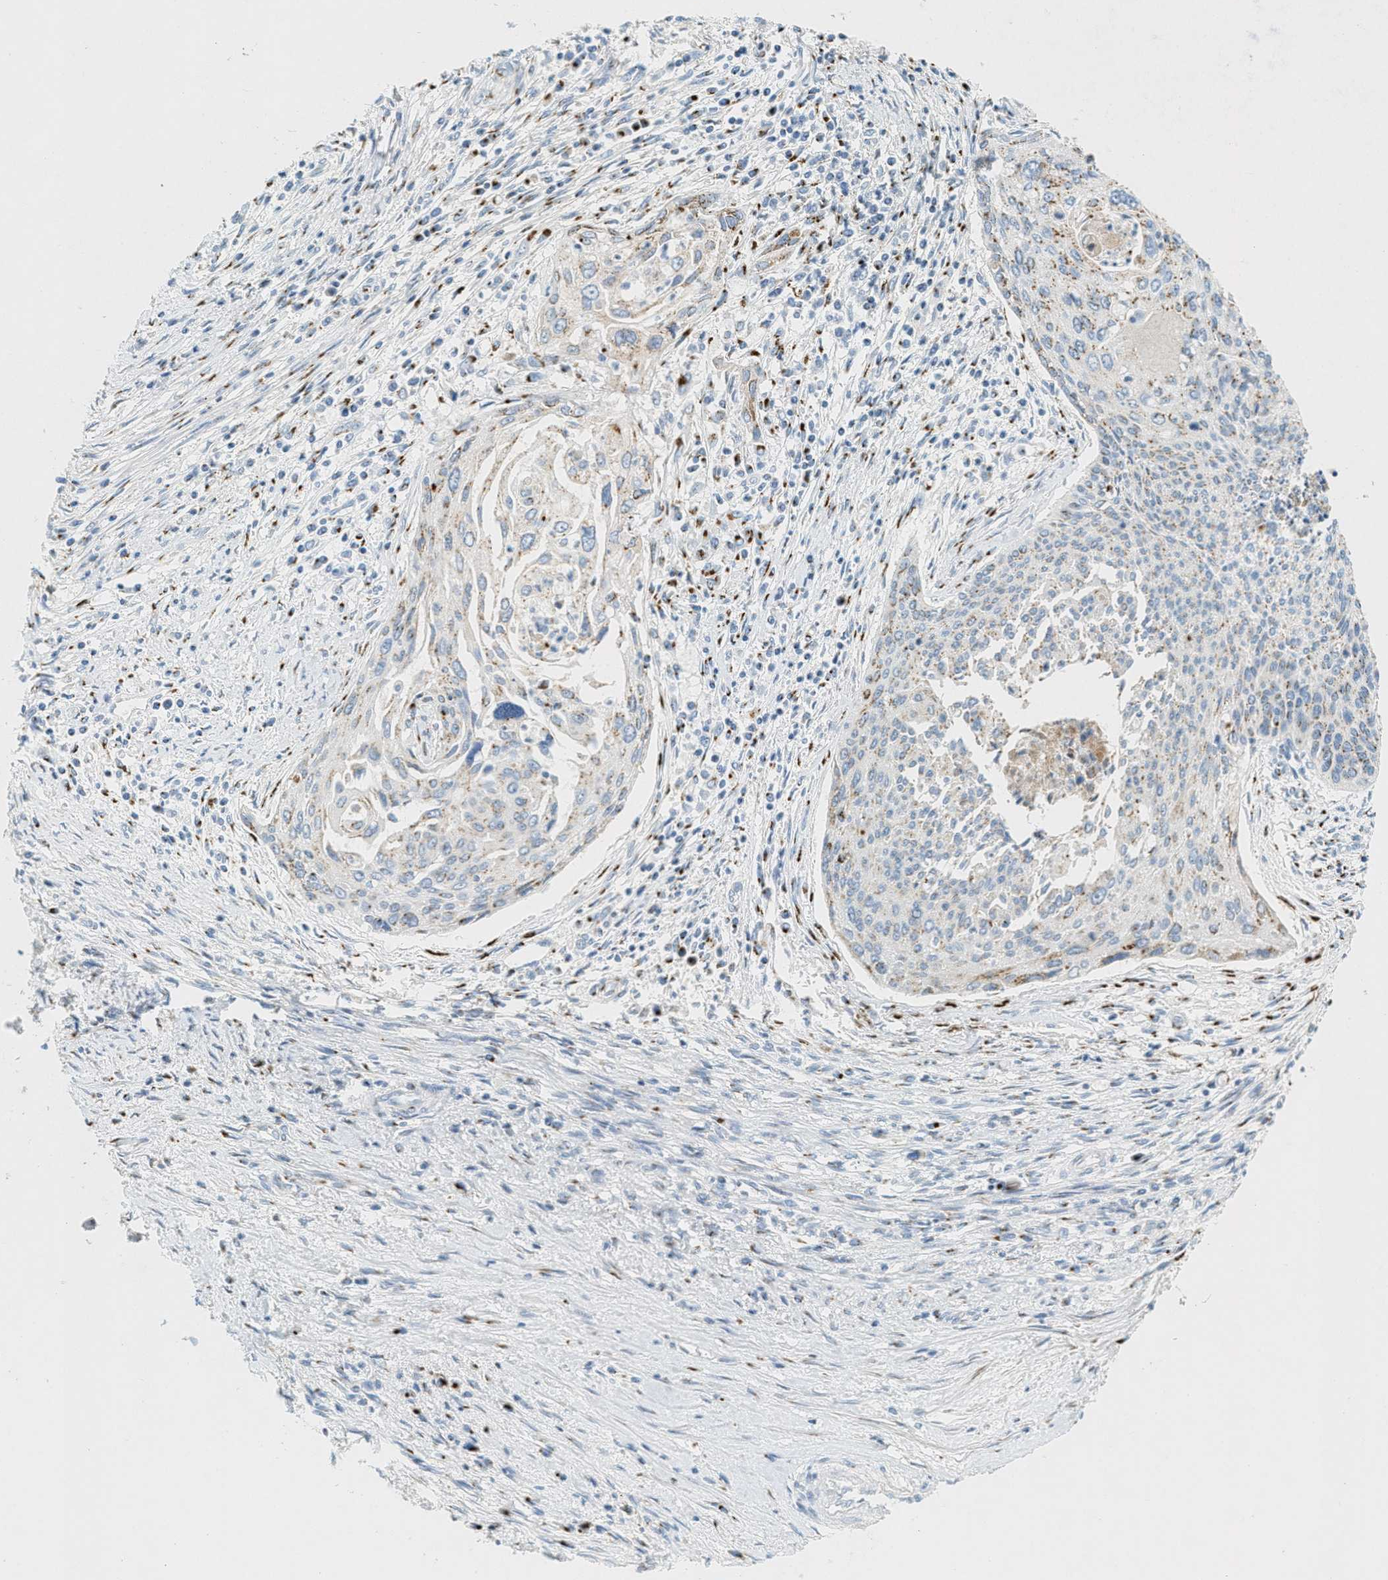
{"staining": {"intensity": "weak", "quantity": "<25%", "location": "cytoplasmic/membranous"}, "tissue": "cervical cancer", "cell_type": "Tumor cells", "image_type": "cancer", "snomed": [{"axis": "morphology", "description": "Squamous cell carcinoma, NOS"}, {"axis": "topography", "description": "Cervix"}], "caption": "Immunohistochemical staining of squamous cell carcinoma (cervical) demonstrates no significant expression in tumor cells.", "gene": "ENTPD4", "patient": {"sex": "female", "age": 55}}